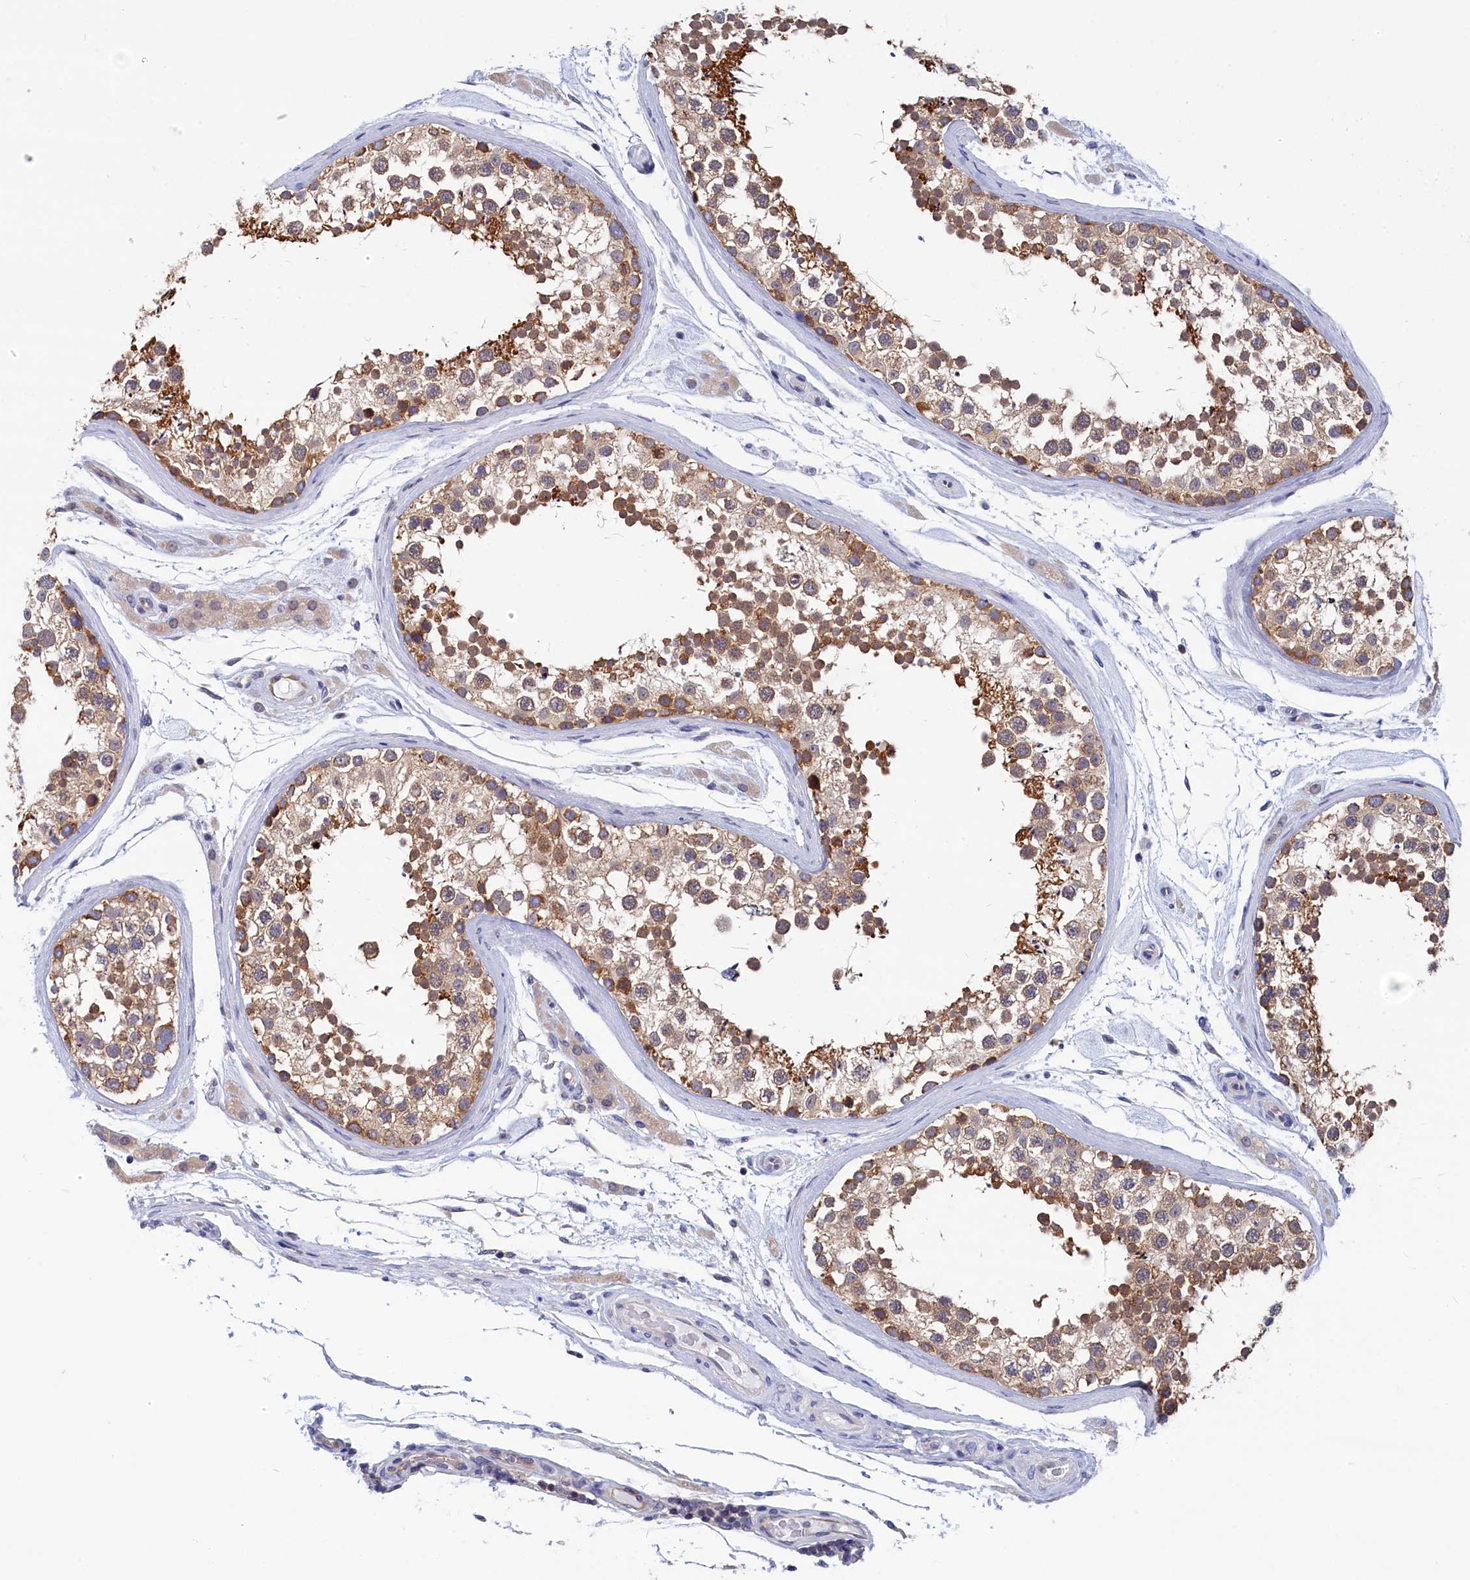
{"staining": {"intensity": "strong", "quantity": "25%-75%", "location": "cytoplasmic/membranous"}, "tissue": "testis", "cell_type": "Cells in seminiferous ducts", "image_type": "normal", "snomed": [{"axis": "morphology", "description": "Normal tissue, NOS"}, {"axis": "topography", "description": "Testis"}], "caption": "High-magnification brightfield microscopy of normal testis stained with DAB (3,3'-diaminobenzidine) (brown) and counterstained with hematoxylin (blue). cells in seminiferous ducts exhibit strong cytoplasmic/membranous expression is present in about25%-75% of cells.", "gene": "PGP", "patient": {"sex": "male", "age": 46}}